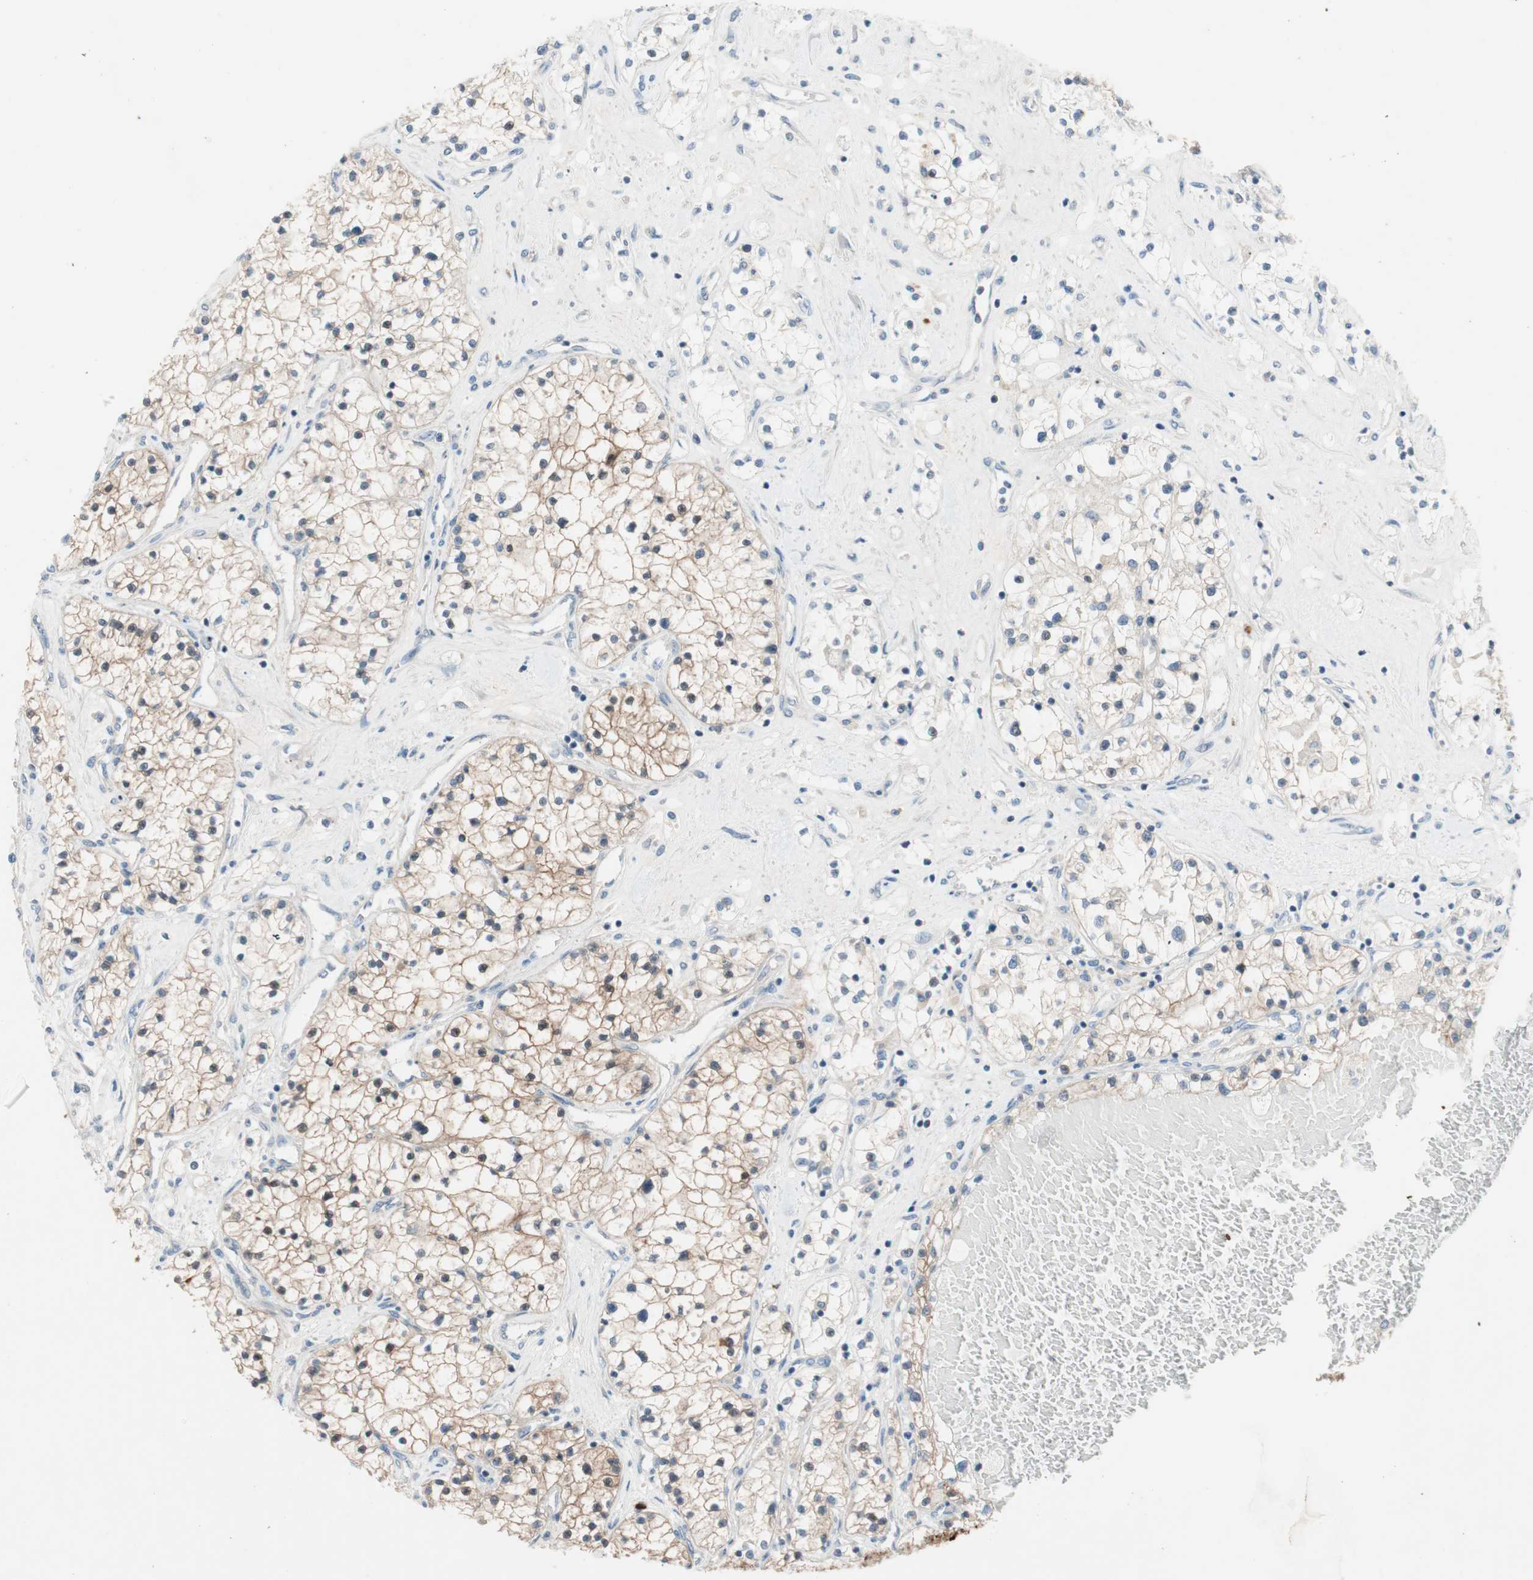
{"staining": {"intensity": "weak", "quantity": "25%-75%", "location": "cytoplasmic/membranous"}, "tissue": "renal cancer", "cell_type": "Tumor cells", "image_type": "cancer", "snomed": [{"axis": "morphology", "description": "Adenocarcinoma, NOS"}, {"axis": "topography", "description": "Kidney"}], "caption": "An immunohistochemistry histopathology image of neoplastic tissue is shown. Protein staining in brown highlights weak cytoplasmic/membranous positivity in renal cancer within tumor cells.", "gene": "PDZK1", "patient": {"sex": "male", "age": 68}}